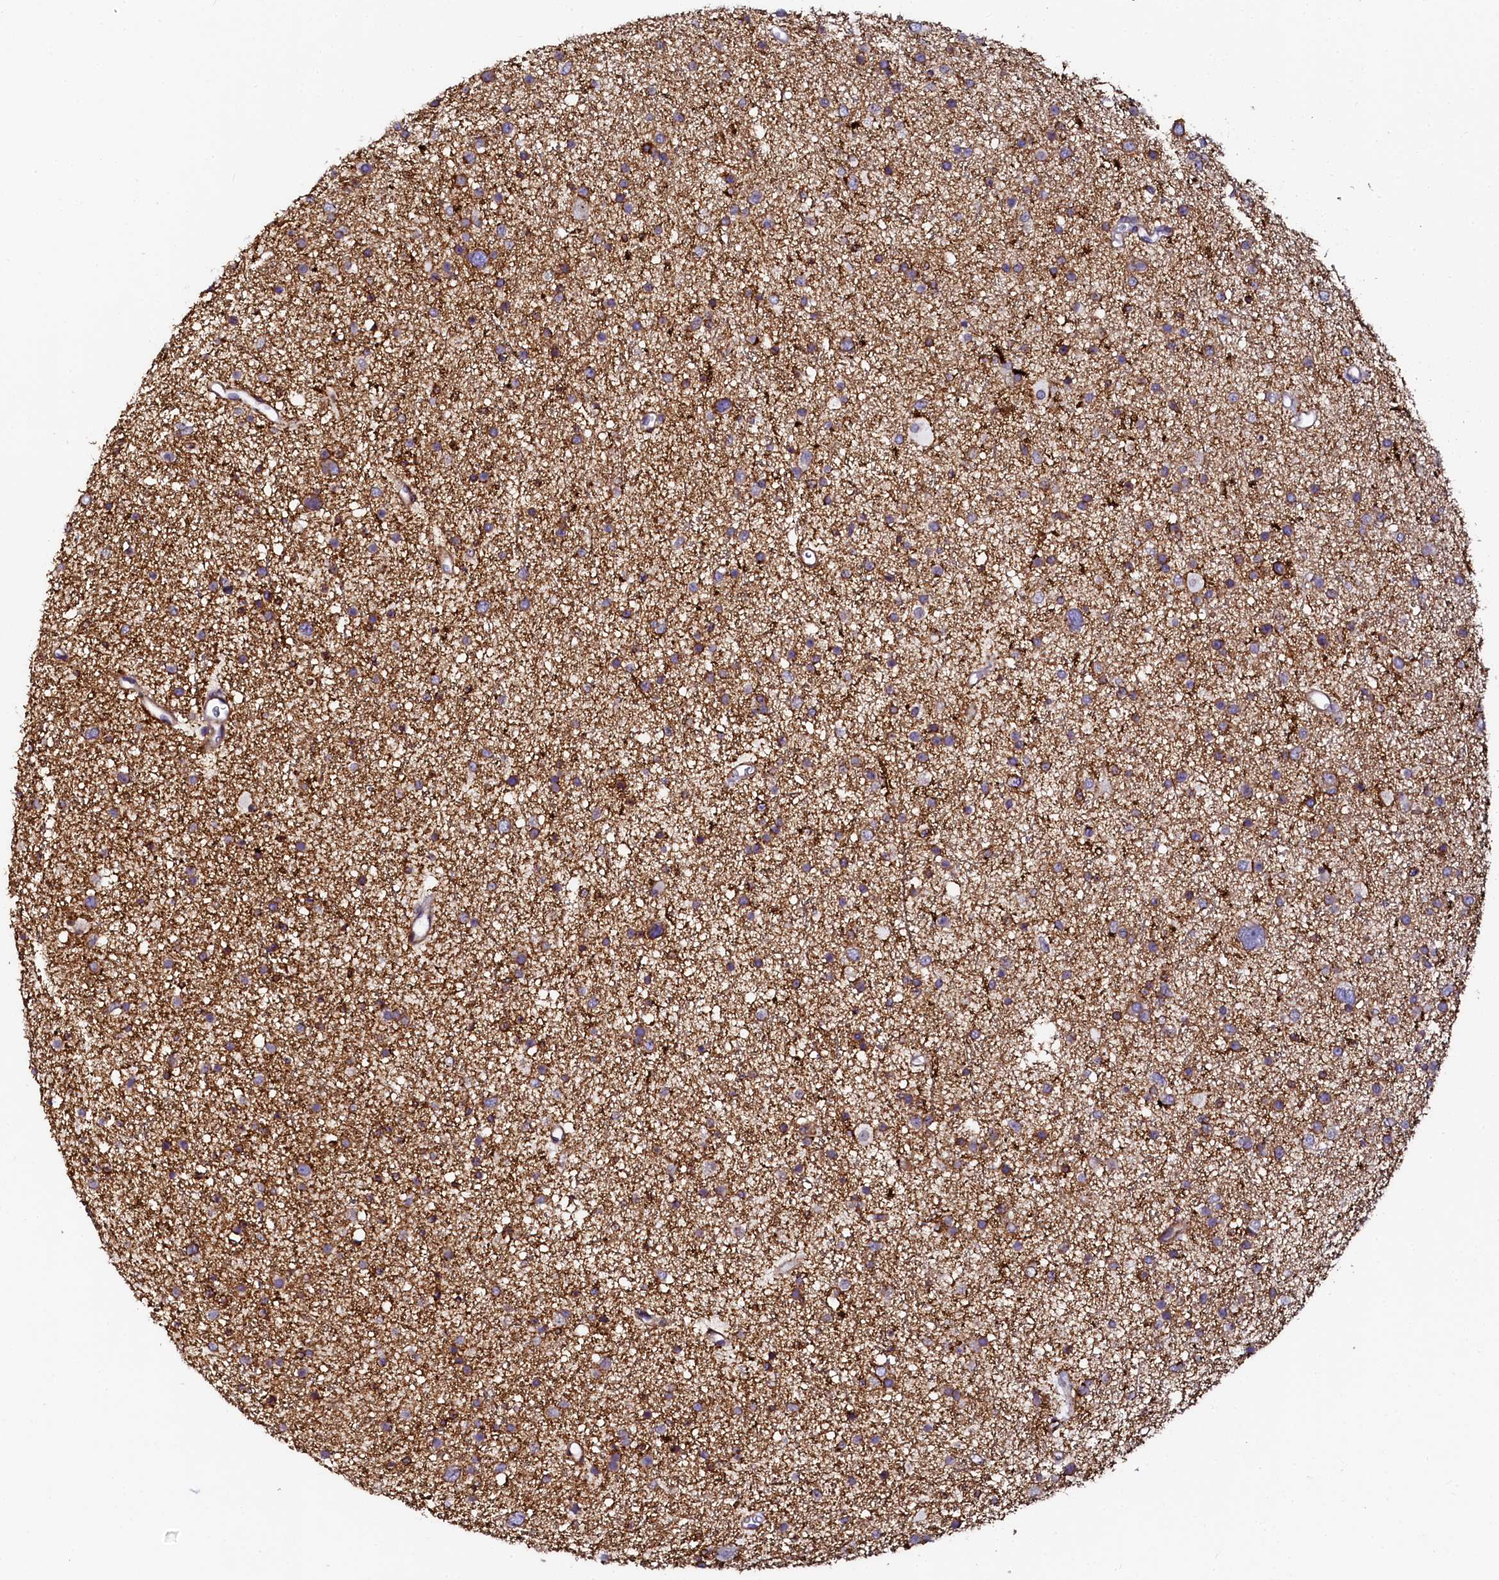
{"staining": {"intensity": "moderate", "quantity": "<25%", "location": "cytoplasmic/membranous"}, "tissue": "glioma", "cell_type": "Tumor cells", "image_type": "cancer", "snomed": [{"axis": "morphology", "description": "Glioma, malignant, Low grade"}, {"axis": "topography", "description": "Brain"}], "caption": "Immunohistochemical staining of glioma shows low levels of moderate cytoplasmic/membranous protein expression in approximately <25% of tumor cells.", "gene": "AAAS", "patient": {"sex": "female", "age": 37}}